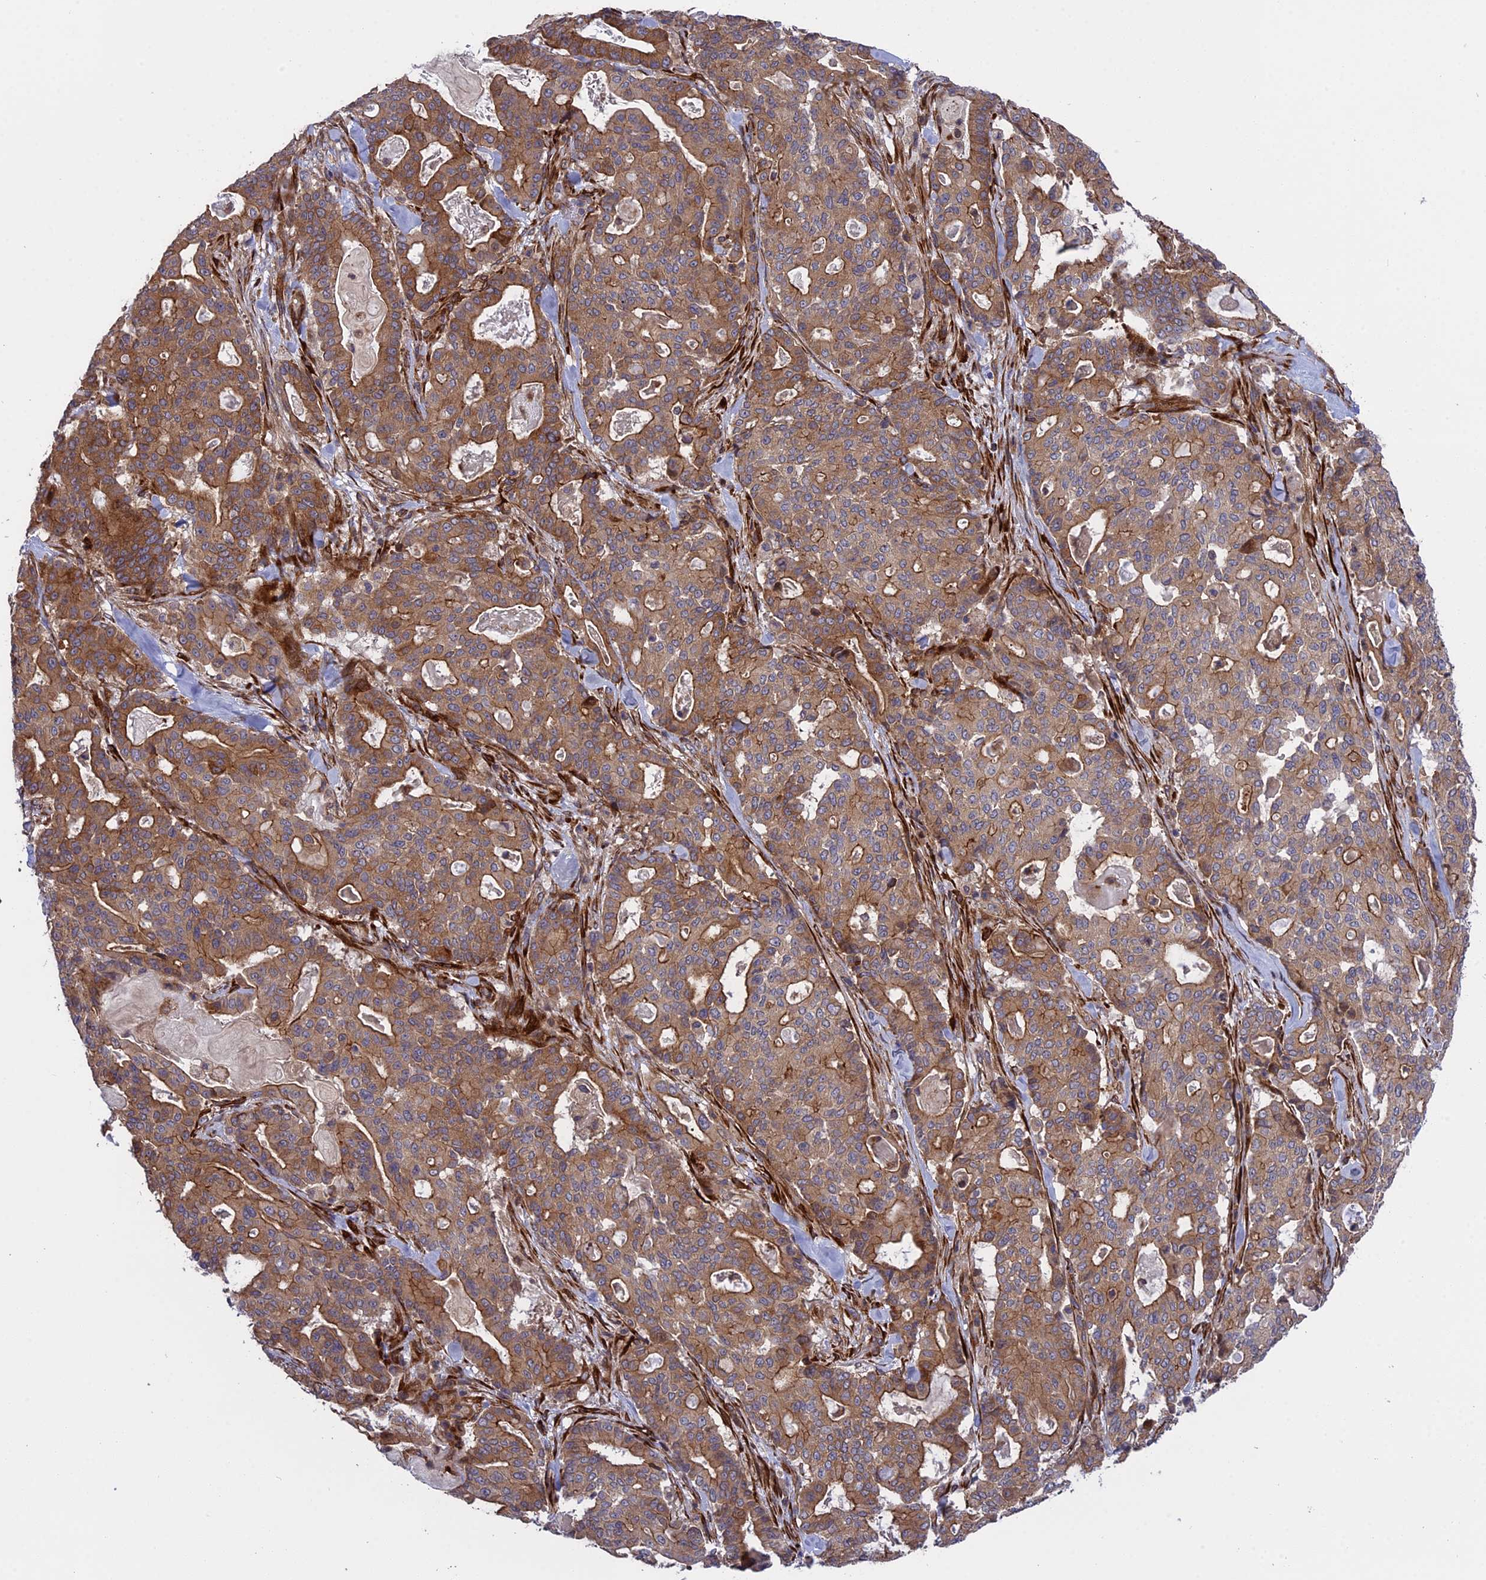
{"staining": {"intensity": "moderate", "quantity": "25%-75%", "location": "cytoplasmic/membranous"}, "tissue": "pancreatic cancer", "cell_type": "Tumor cells", "image_type": "cancer", "snomed": [{"axis": "morphology", "description": "Adenocarcinoma, NOS"}, {"axis": "topography", "description": "Pancreas"}], "caption": "This is a micrograph of IHC staining of pancreatic adenocarcinoma, which shows moderate staining in the cytoplasmic/membranous of tumor cells.", "gene": "DDX60L", "patient": {"sex": "male", "age": 63}}